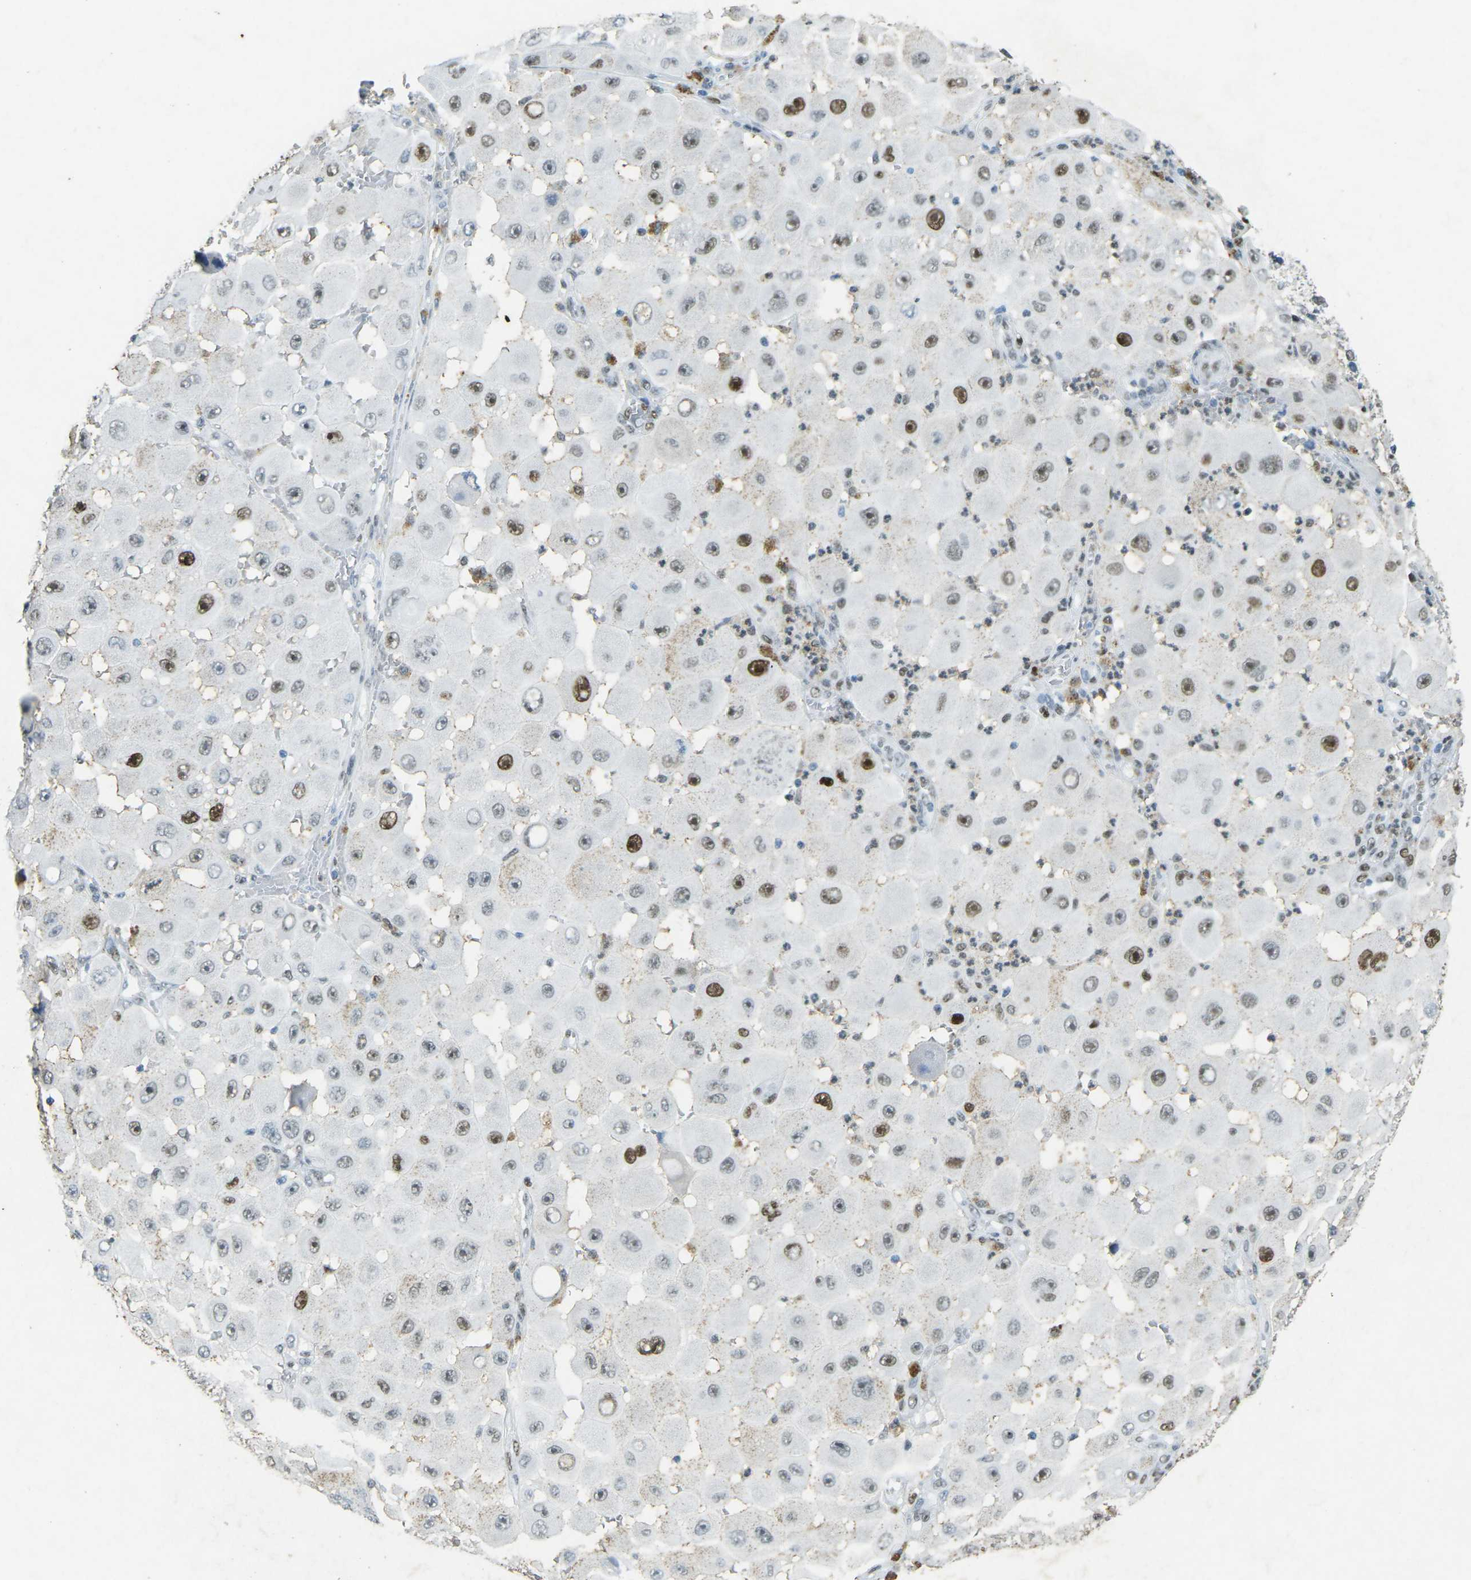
{"staining": {"intensity": "moderate", "quantity": ">75%", "location": "nuclear"}, "tissue": "melanoma", "cell_type": "Tumor cells", "image_type": "cancer", "snomed": [{"axis": "morphology", "description": "Malignant melanoma, NOS"}, {"axis": "topography", "description": "Skin"}], "caption": "Moderate nuclear positivity is appreciated in approximately >75% of tumor cells in melanoma. The protein of interest is stained brown, and the nuclei are stained in blue (DAB (3,3'-diaminobenzidine) IHC with brightfield microscopy, high magnification).", "gene": "RB1", "patient": {"sex": "female", "age": 81}}